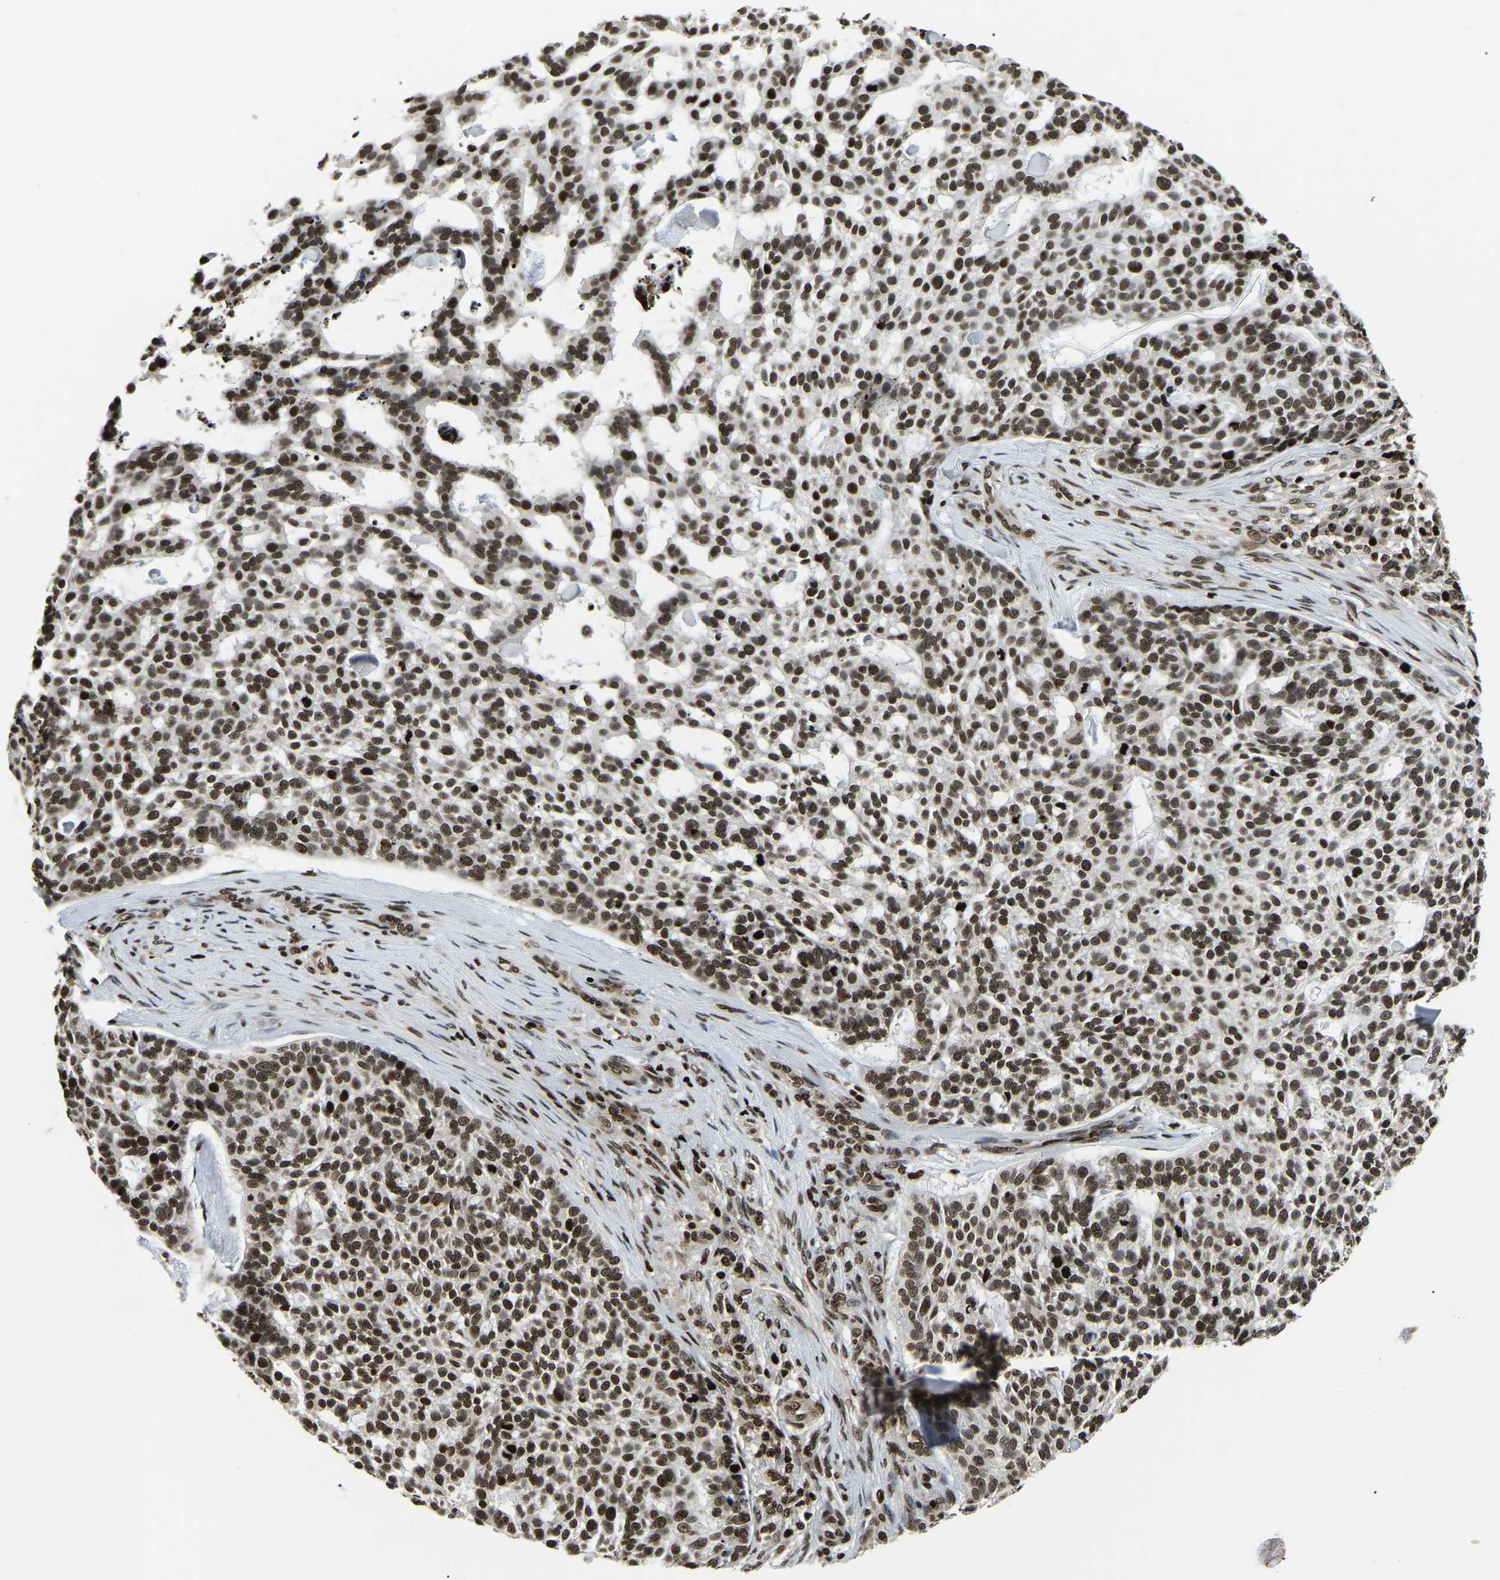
{"staining": {"intensity": "moderate", "quantity": ">75%", "location": "nuclear"}, "tissue": "skin cancer", "cell_type": "Tumor cells", "image_type": "cancer", "snomed": [{"axis": "morphology", "description": "Basal cell carcinoma"}, {"axis": "topography", "description": "Skin"}], "caption": "High-magnification brightfield microscopy of skin cancer (basal cell carcinoma) stained with DAB (3,3'-diaminobenzidine) (brown) and counterstained with hematoxylin (blue). tumor cells exhibit moderate nuclear expression is present in about>75% of cells.", "gene": "LRRC61", "patient": {"sex": "female", "age": 64}}